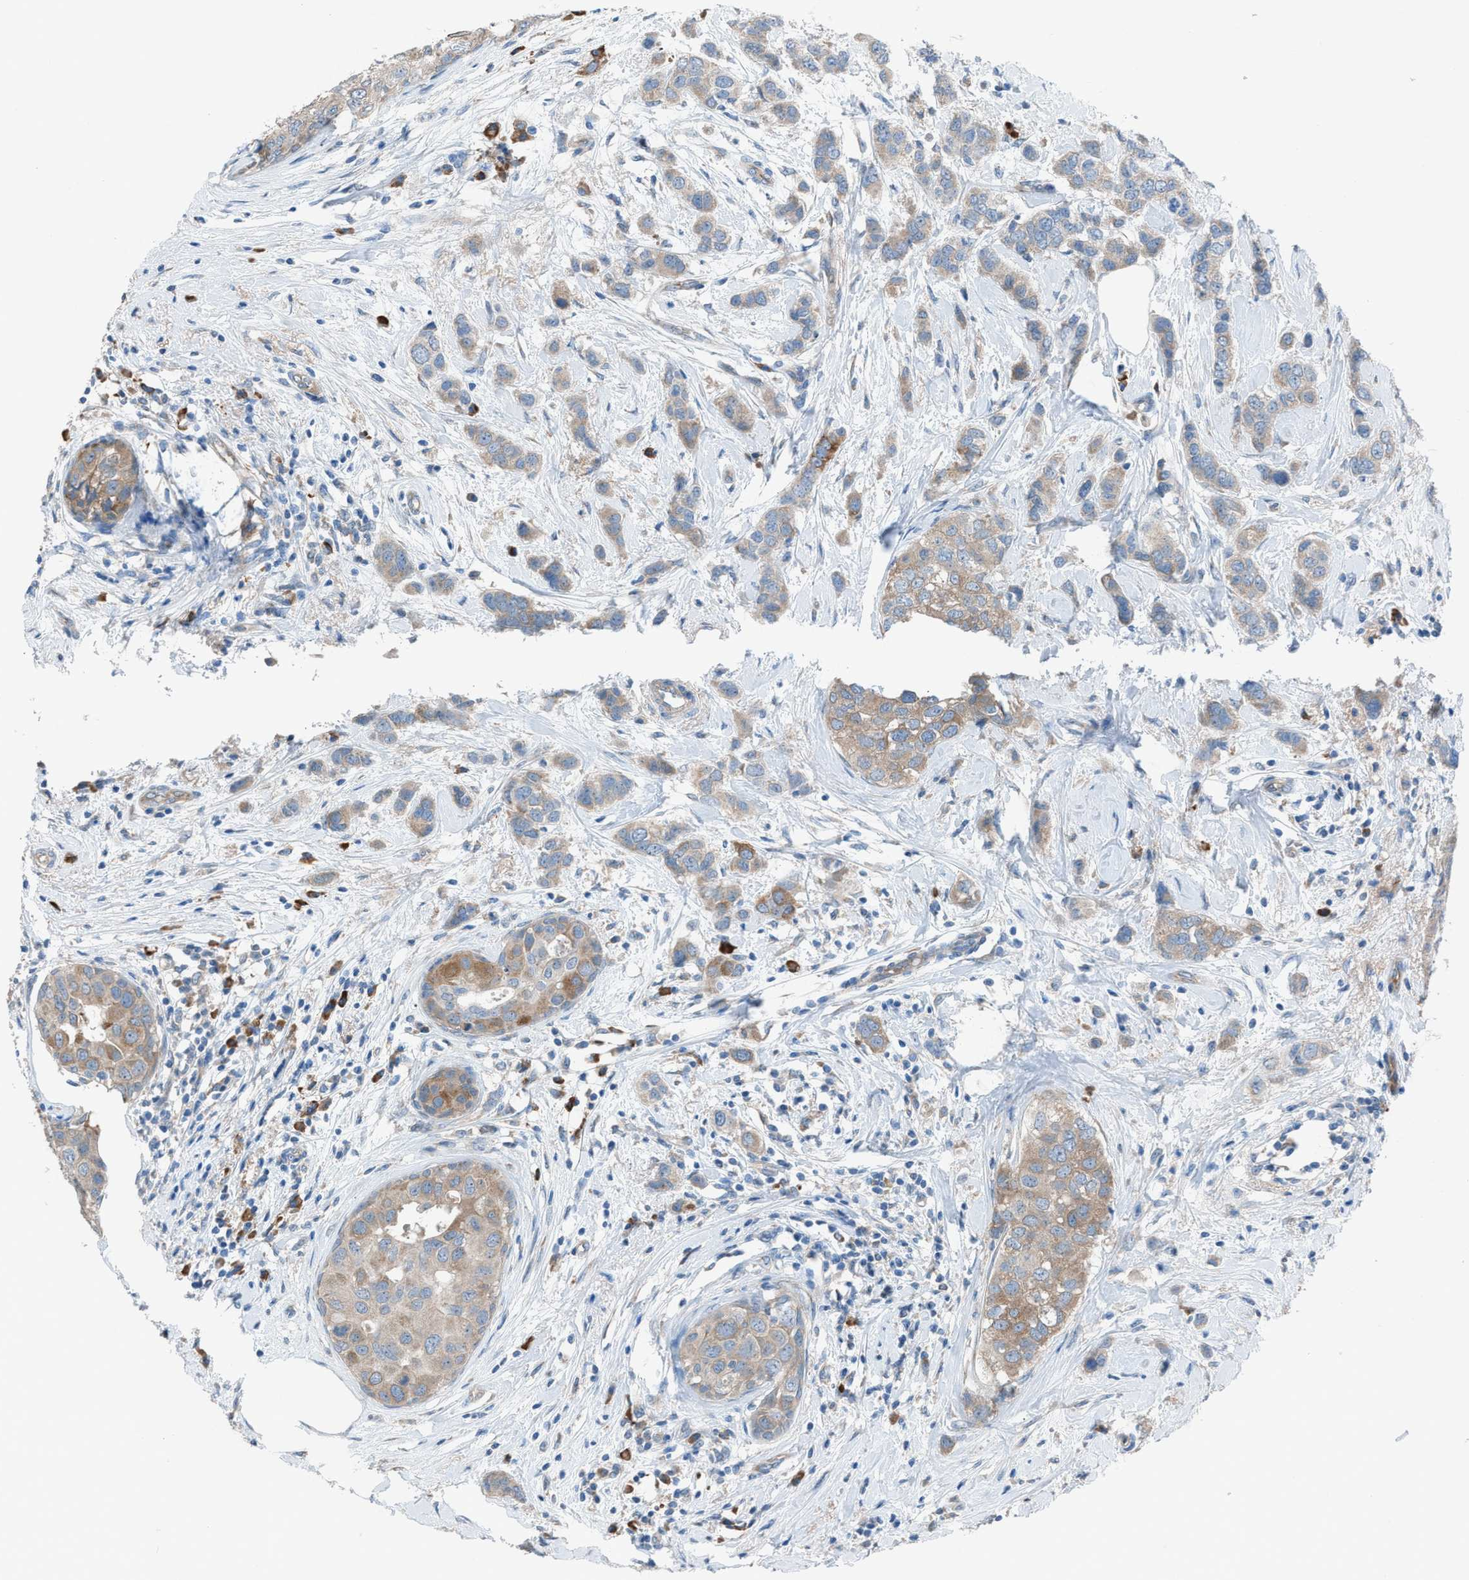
{"staining": {"intensity": "weak", "quantity": "25%-75%", "location": "cytoplasmic/membranous"}, "tissue": "breast cancer", "cell_type": "Tumor cells", "image_type": "cancer", "snomed": [{"axis": "morphology", "description": "Duct carcinoma"}, {"axis": "topography", "description": "Breast"}], "caption": "Tumor cells demonstrate low levels of weak cytoplasmic/membranous positivity in approximately 25%-75% of cells in human invasive ductal carcinoma (breast).", "gene": "HEG1", "patient": {"sex": "female", "age": 50}}